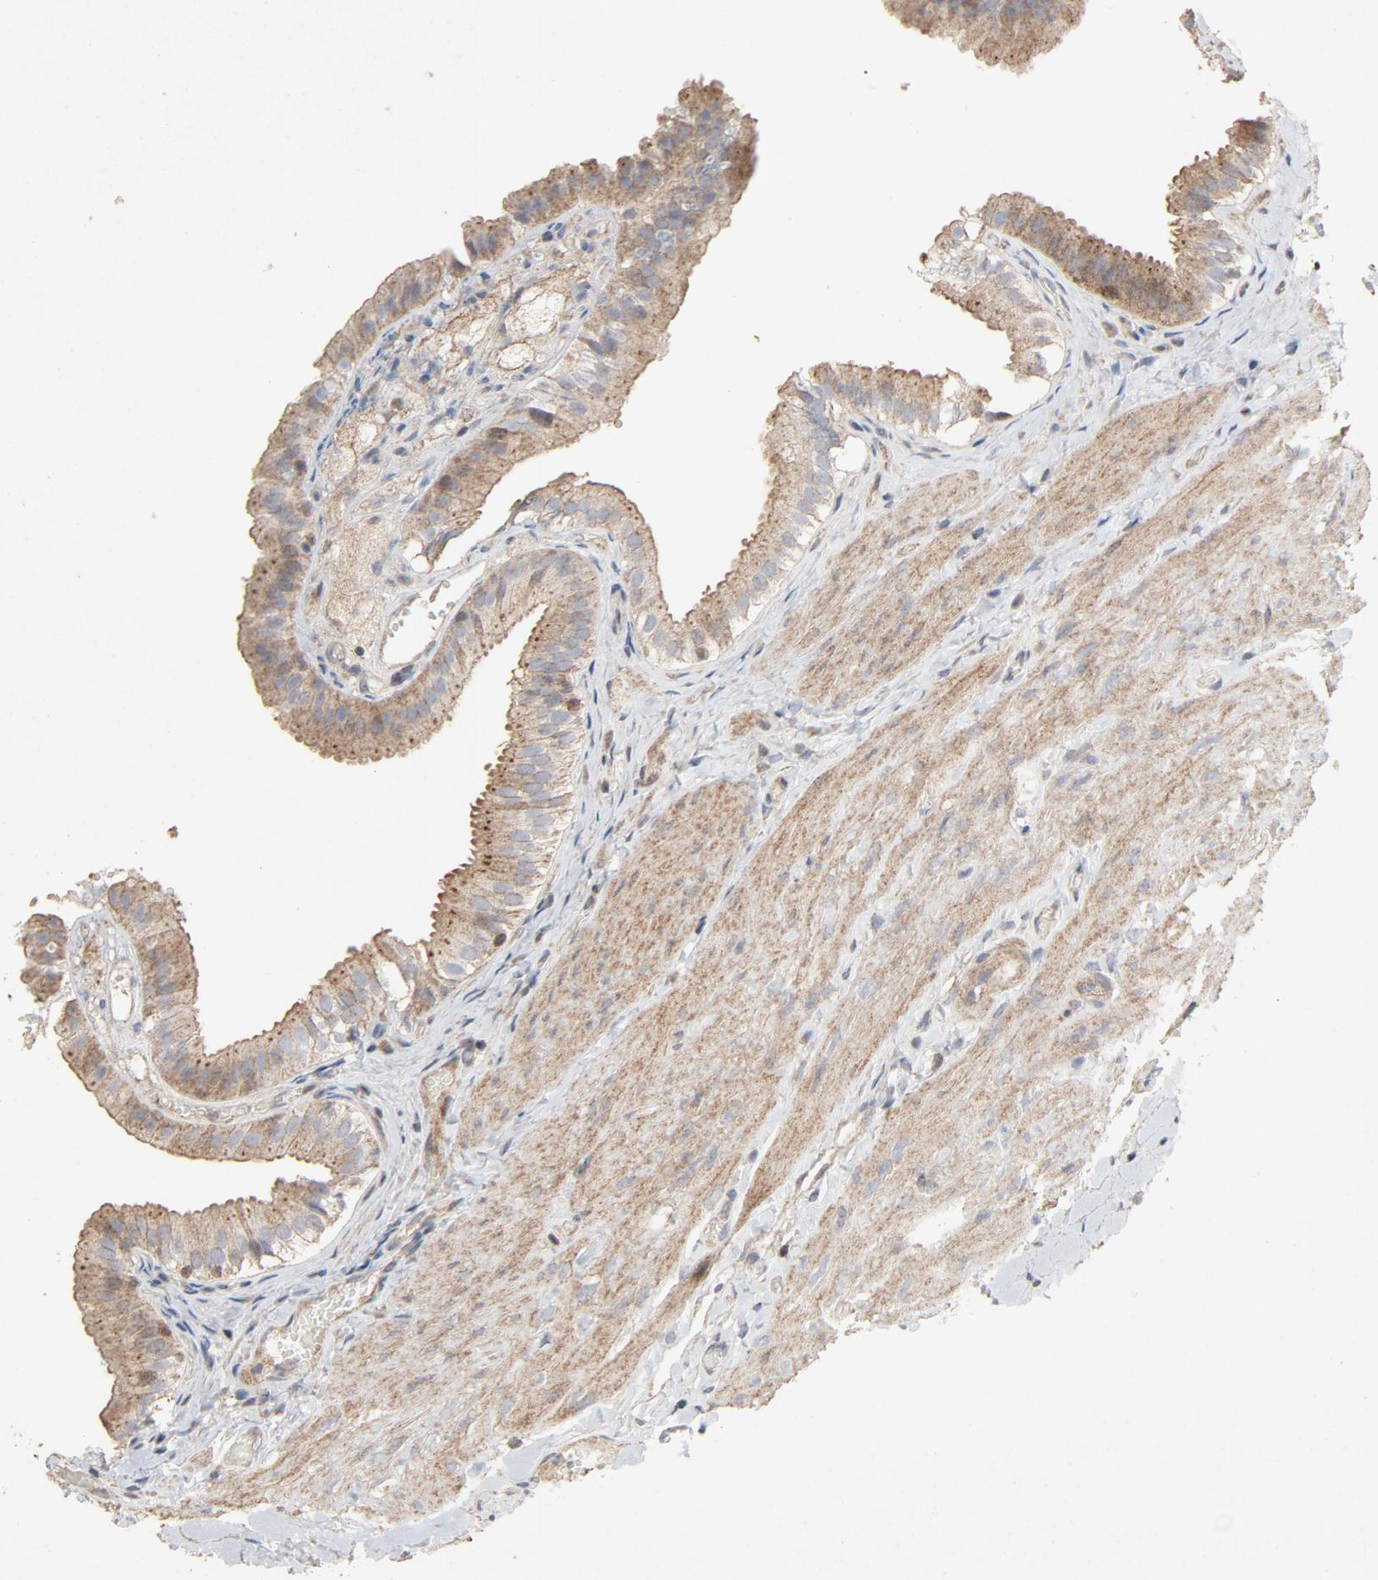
{"staining": {"intensity": "moderate", "quantity": ">75%", "location": "cytoplasmic/membranous"}, "tissue": "gallbladder", "cell_type": "Glandular cells", "image_type": "normal", "snomed": [{"axis": "morphology", "description": "Normal tissue, NOS"}, {"axis": "topography", "description": "Gallbladder"}], "caption": "Protein expression analysis of benign gallbladder displays moderate cytoplasmic/membranous expression in approximately >75% of glandular cells. The staining was performed using DAB to visualize the protein expression in brown, while the nuclei were stained in blue with hematoxylin (Magnification: 20x).", "gene": "CDK6", "patient": {"sex": "female", "age": 24}}